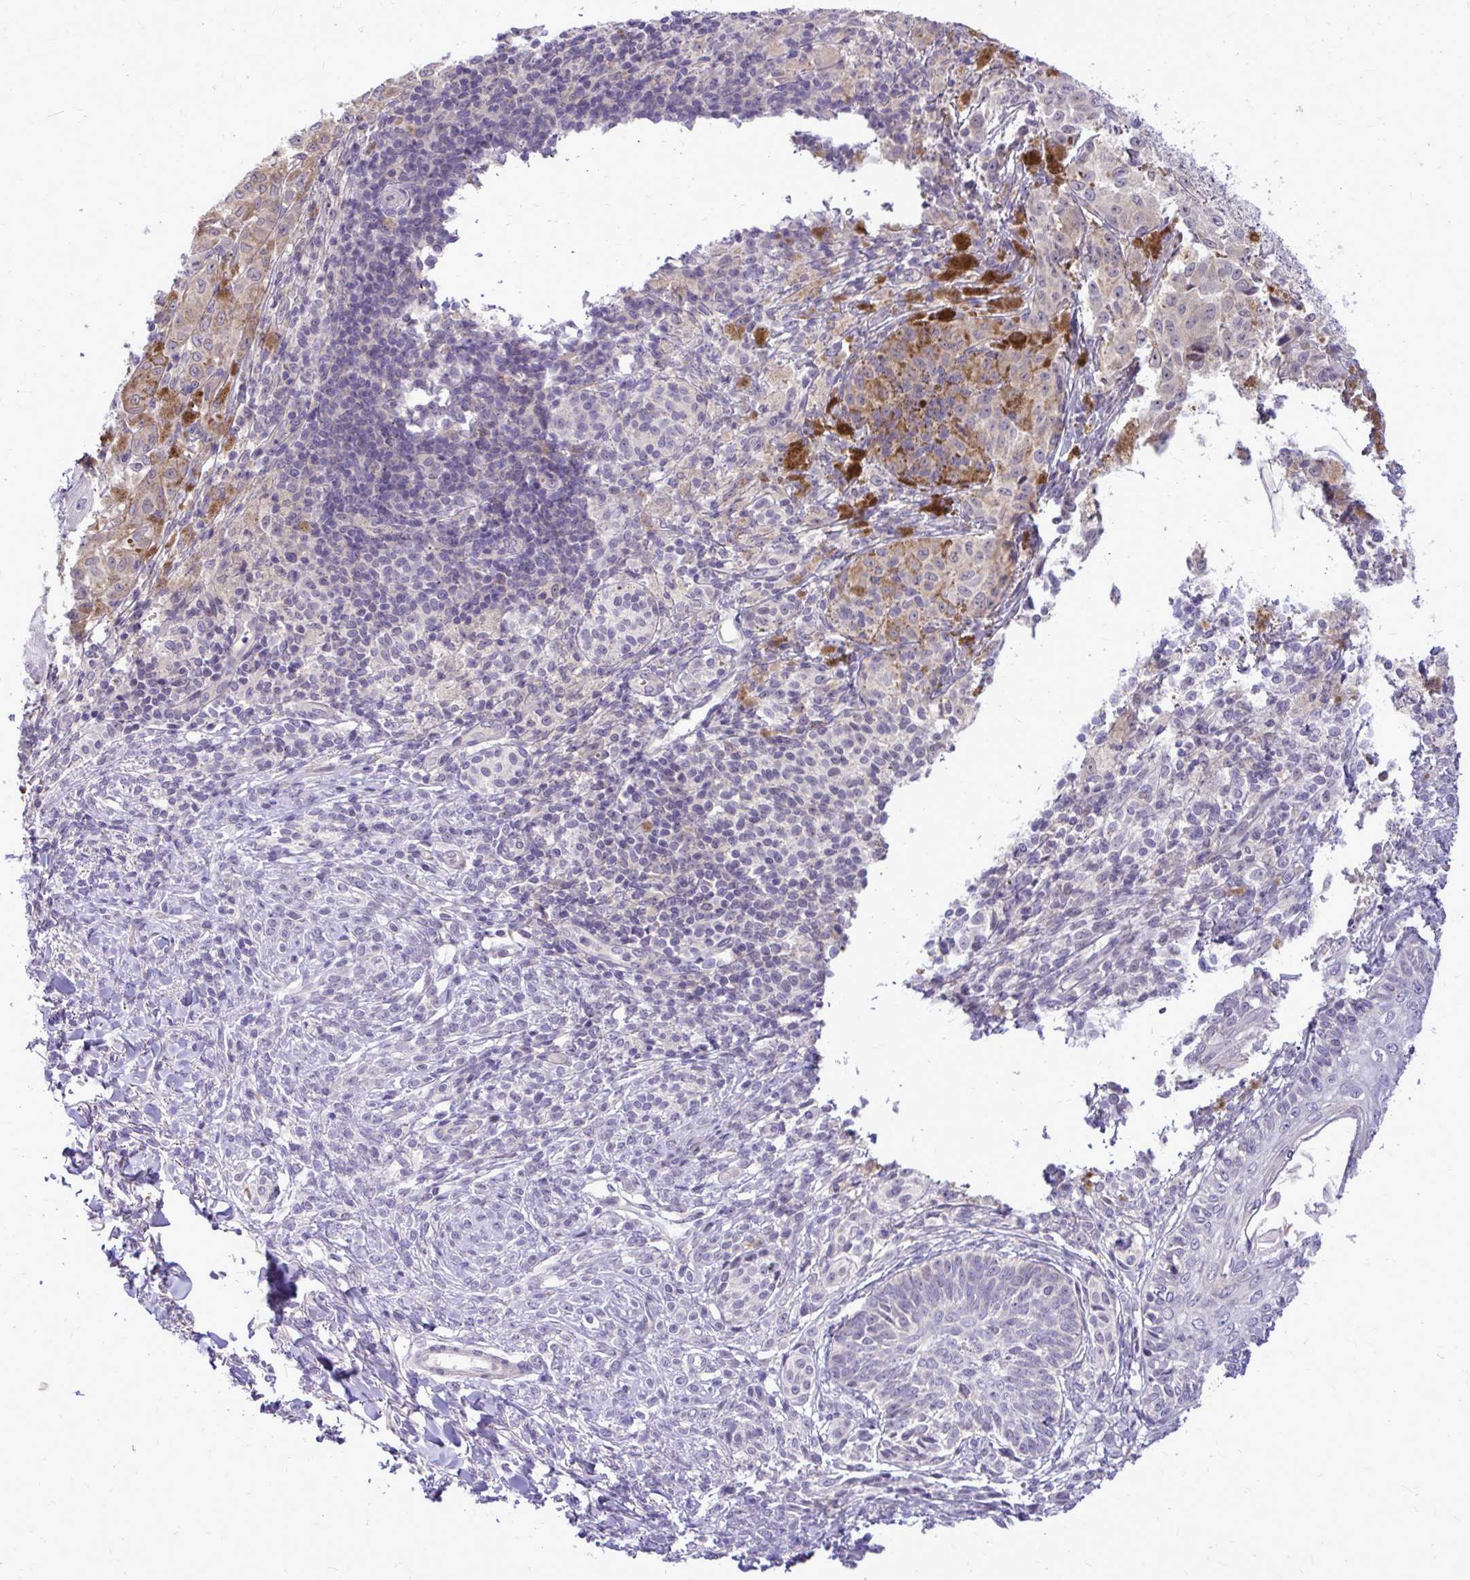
{"staining": {"intensity": "negative", "quantity": "none", "location": "none"}, "tissue": "melanoma", "cell_type": "Tumor cells", "image_type": "cancer", "snomed": [{"axis": "morphology", "description": "Malignant melanoma, NOS"}, {"axis": "topography", "description": "Skin"}], "caption": "There is no significant expression in tumor cells of malignant melanoma.", "gene": "DPY19L1", "patient": {"sex": "male", "age": 42}}